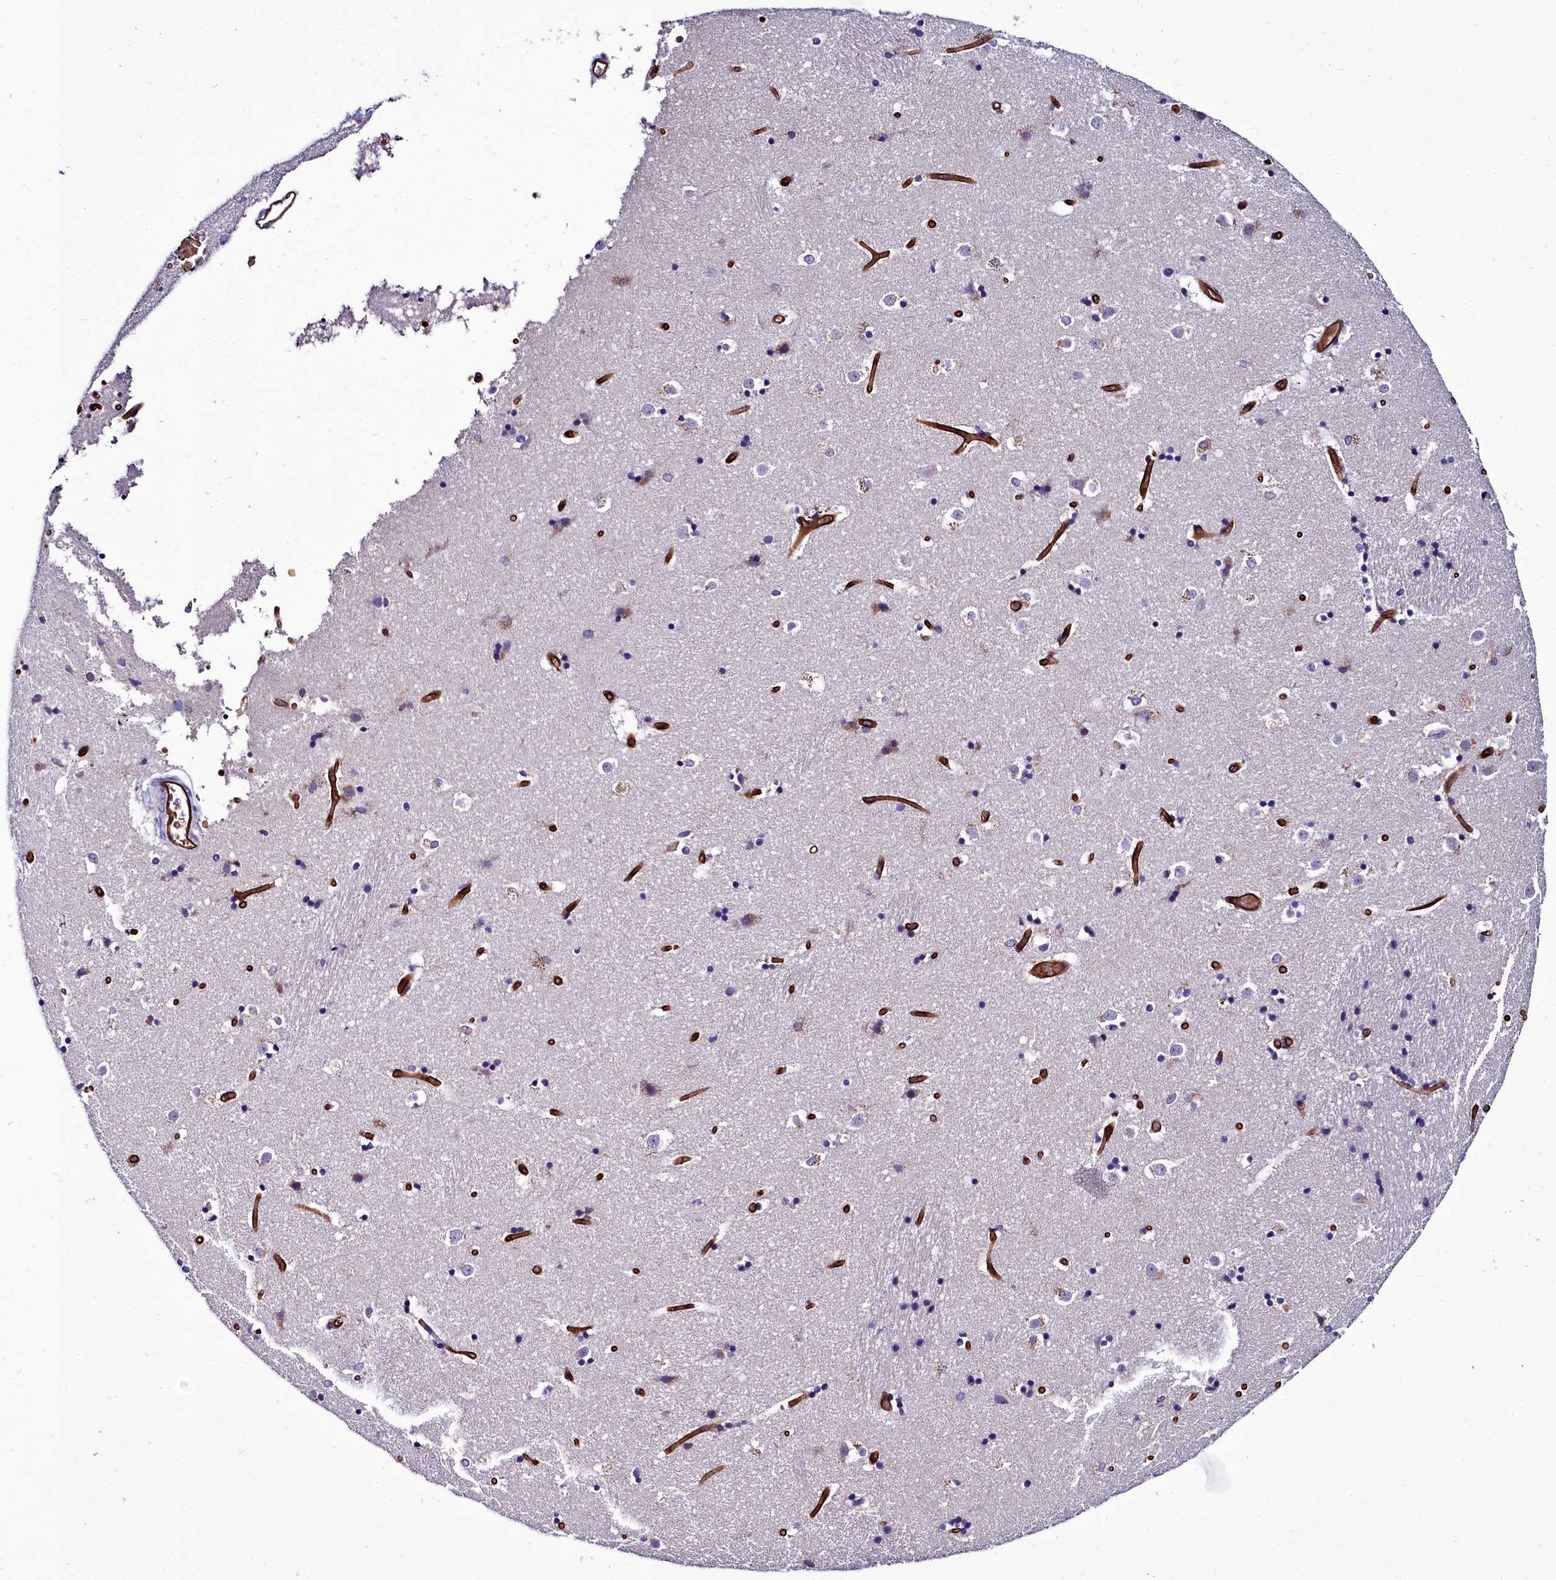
{"staining": {"intensity": "negative", "quantity": "none", "location": "none"}, "tissue": "caudate", "cell_type": "Glial cells", "image_type": "normal", "snomed": [{"axis": "morphology", "description": "Normal tissue, NOS"}, {"axis": "topography", "description": "Lateral ventricle wall"}], "caption": "The micrograph shows no significant positivity in glial cells of caudate.", "gene": "CYP4F11", "patient": {"sex": "female", "age": 52}}